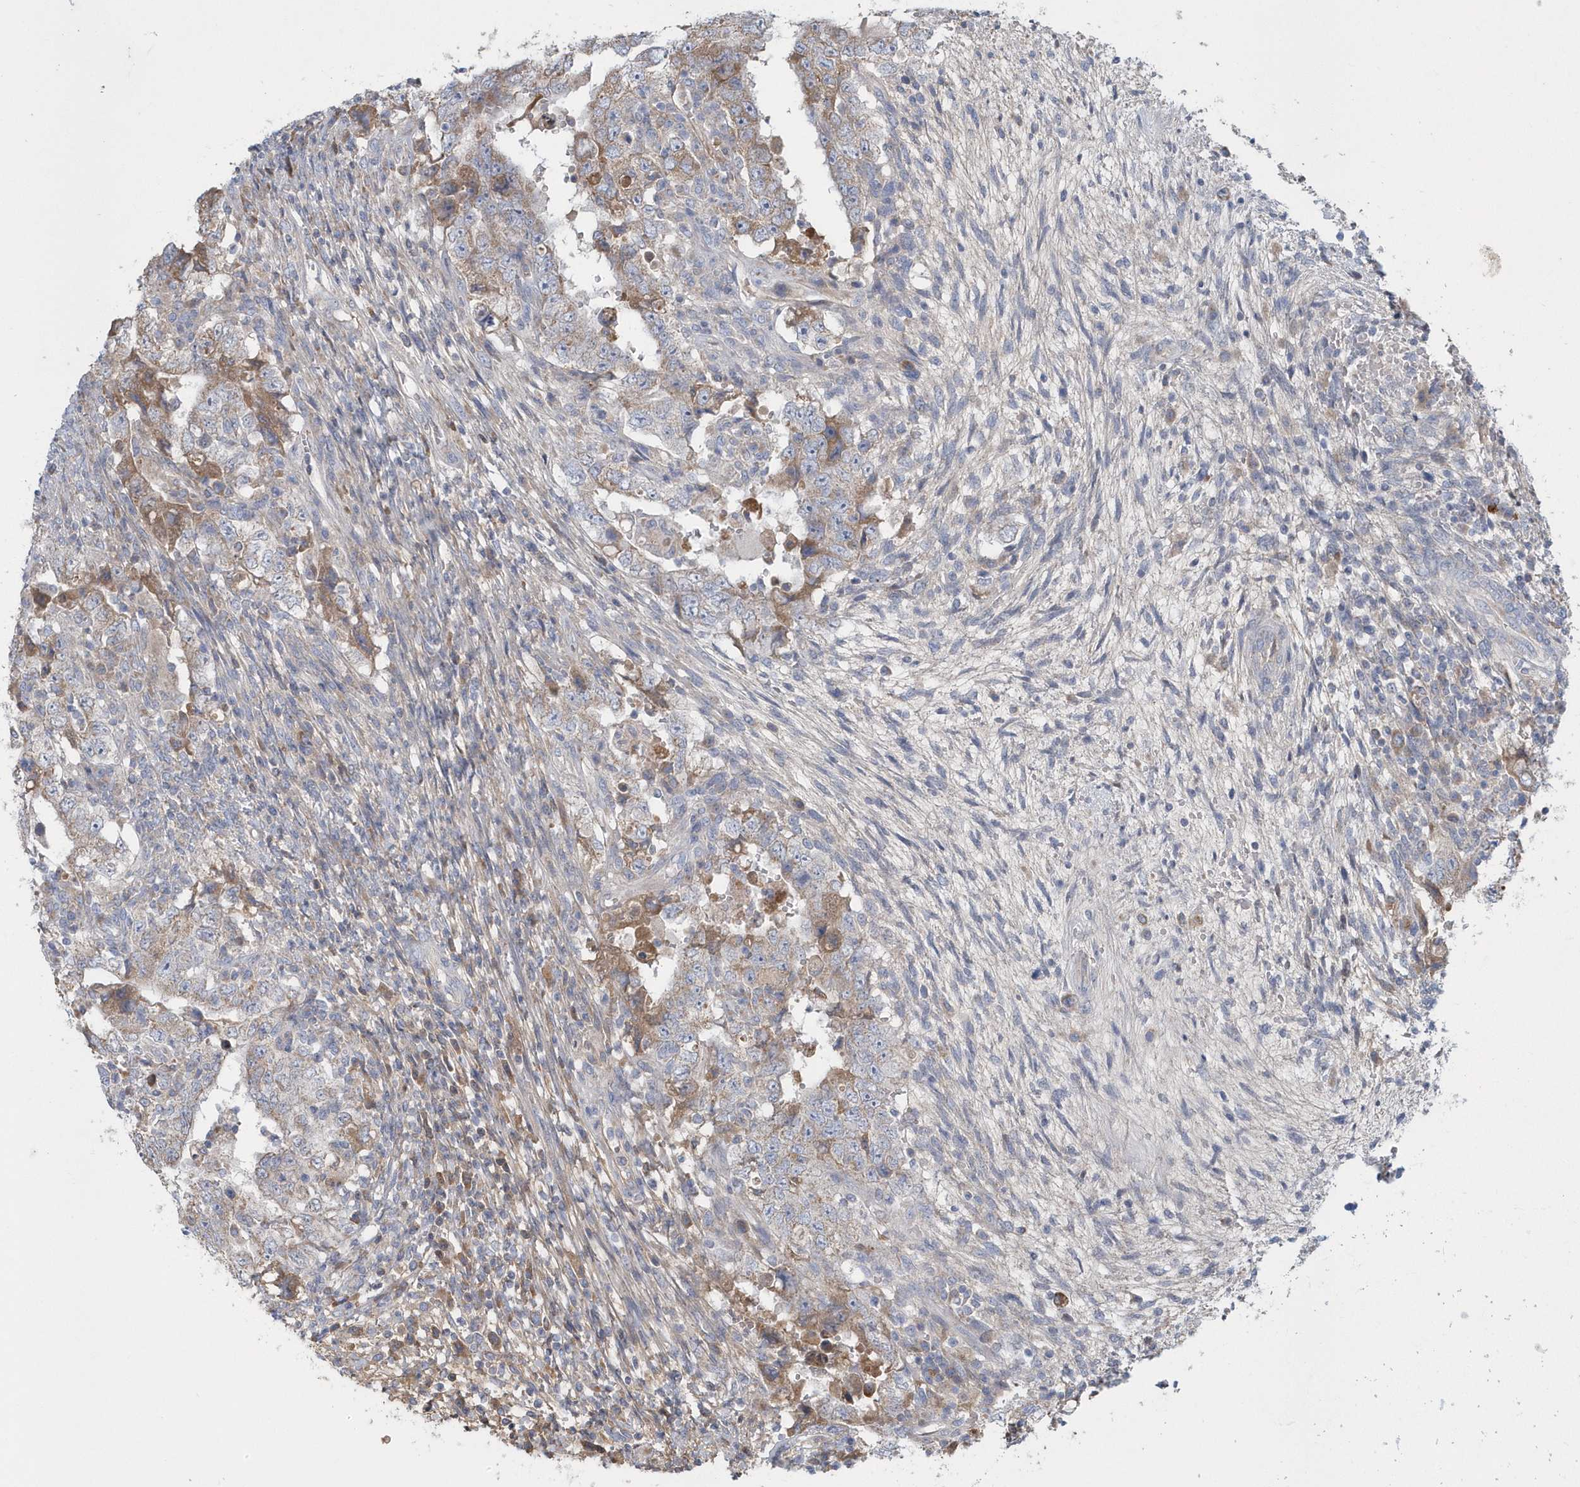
{"staining": {"intensity": "weak", "quantity": "25%-75%", "location": "cytoplasmic/membranous"}, "tissue": "testis cancer", "cell_type": "Tumor cells", "image_type": "cancer", "snomed": [{"axis": "morphology", "description": "Carcinoma, Embryonal, NOS"}, {"axis": "topography", "description": "Testis"}], "caption": "Tumor cells reveal low levels of weak cytoplasmic/membranous positivity in approximately 25%-75% of cells in testis embryonal carcinoma. The protein of interest is stained brown, and the nuclei are stained in blue (DAB (3,3'-diaminobenzidine) IHC with brightfield microscopy, high magnification).", "gene": "SPATA18", "patient": {"sex": "male", "age": 26}}